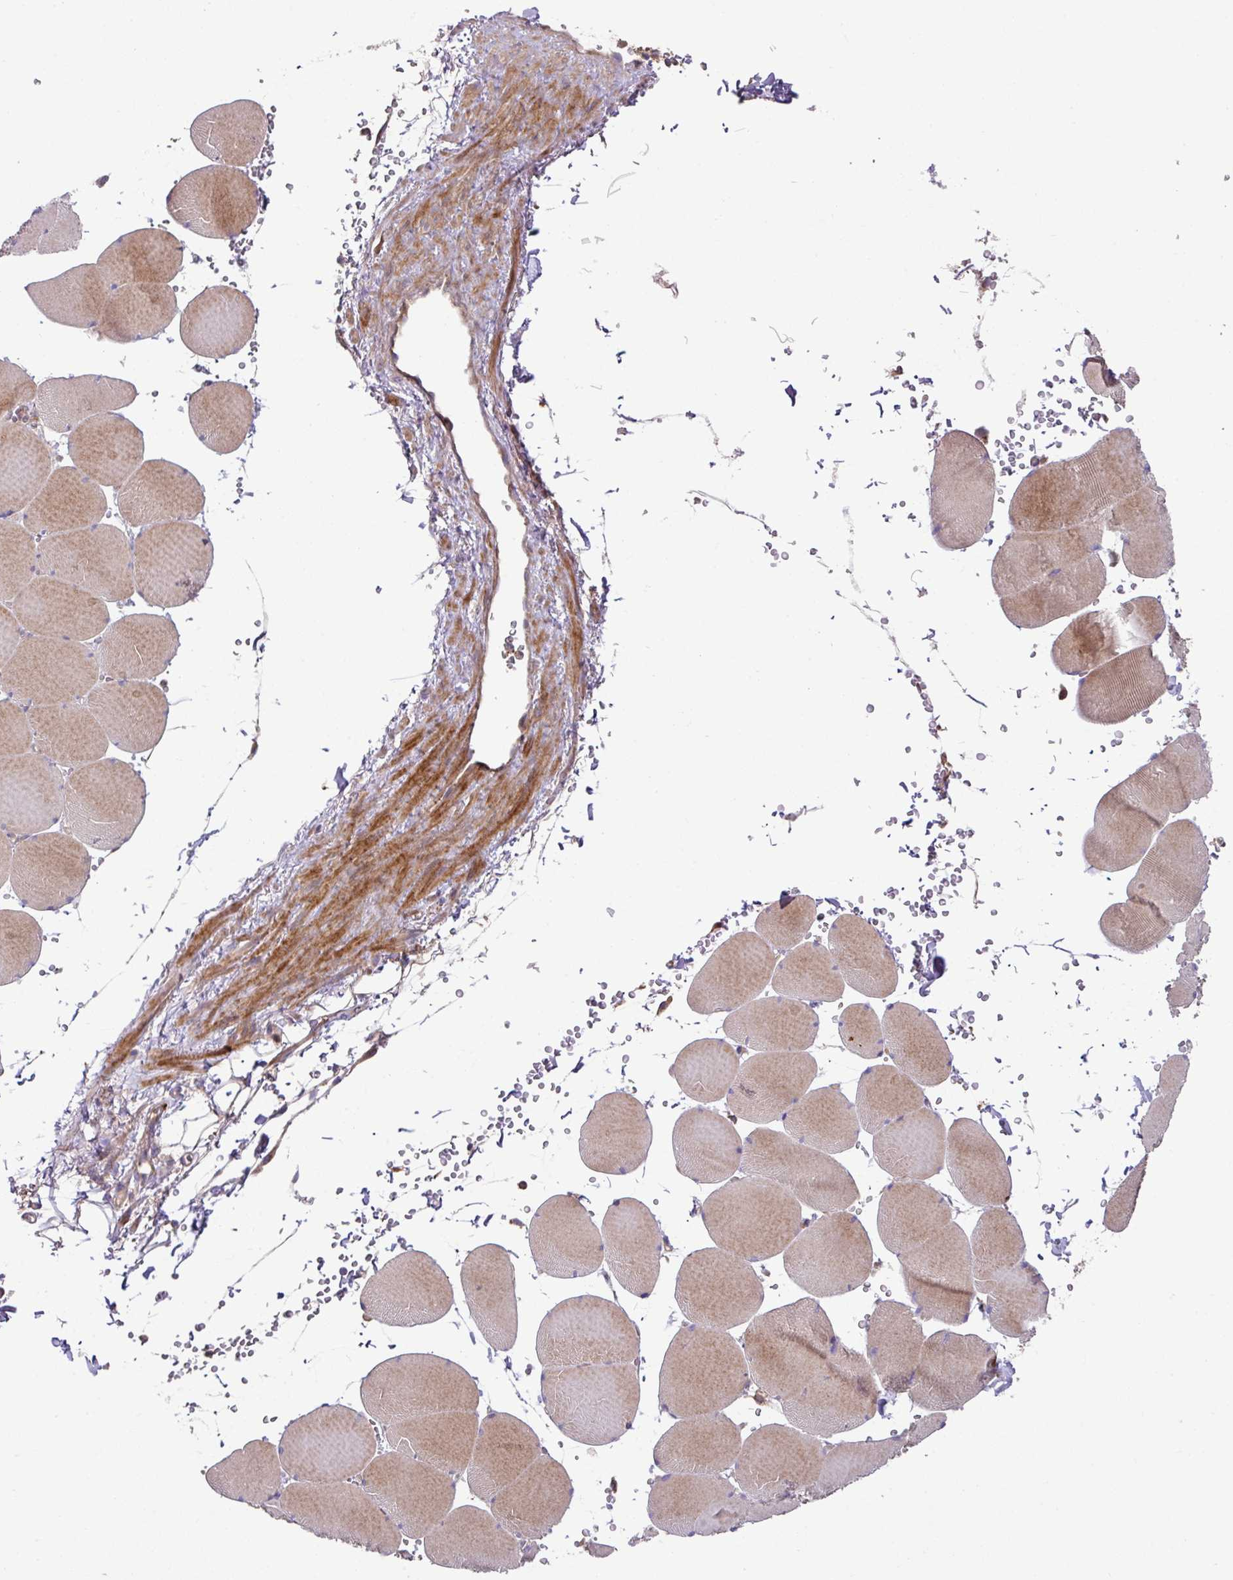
{"staining": {"intensity": "strong", "quantity": "25%-75%", "location": "cytoplasmic/membranous"}, "tissue": "skeletal muscle", "cell_type": "Myocytes", "image_type": "normal", "snomed": [{"axis": "morphology", "description": "Normal tissue, NOS"}, {"axis": "topography", "description": "Skeletal muscle"}, {"axis": "topography", "description": "Head-Neck"}], "caption": "Benign skeletal muscle was stained to show a protein in brown. There is high levels of strong cytoplasmic/membranous expression in approximately 25%-75% of myocytes. (DAB (3,3'-diaminobenzidine) IHC, brown staining for protein, blue staining for nuclei).", "gene": "RIC1", "patient": {"sex": "male", "age": 66}}